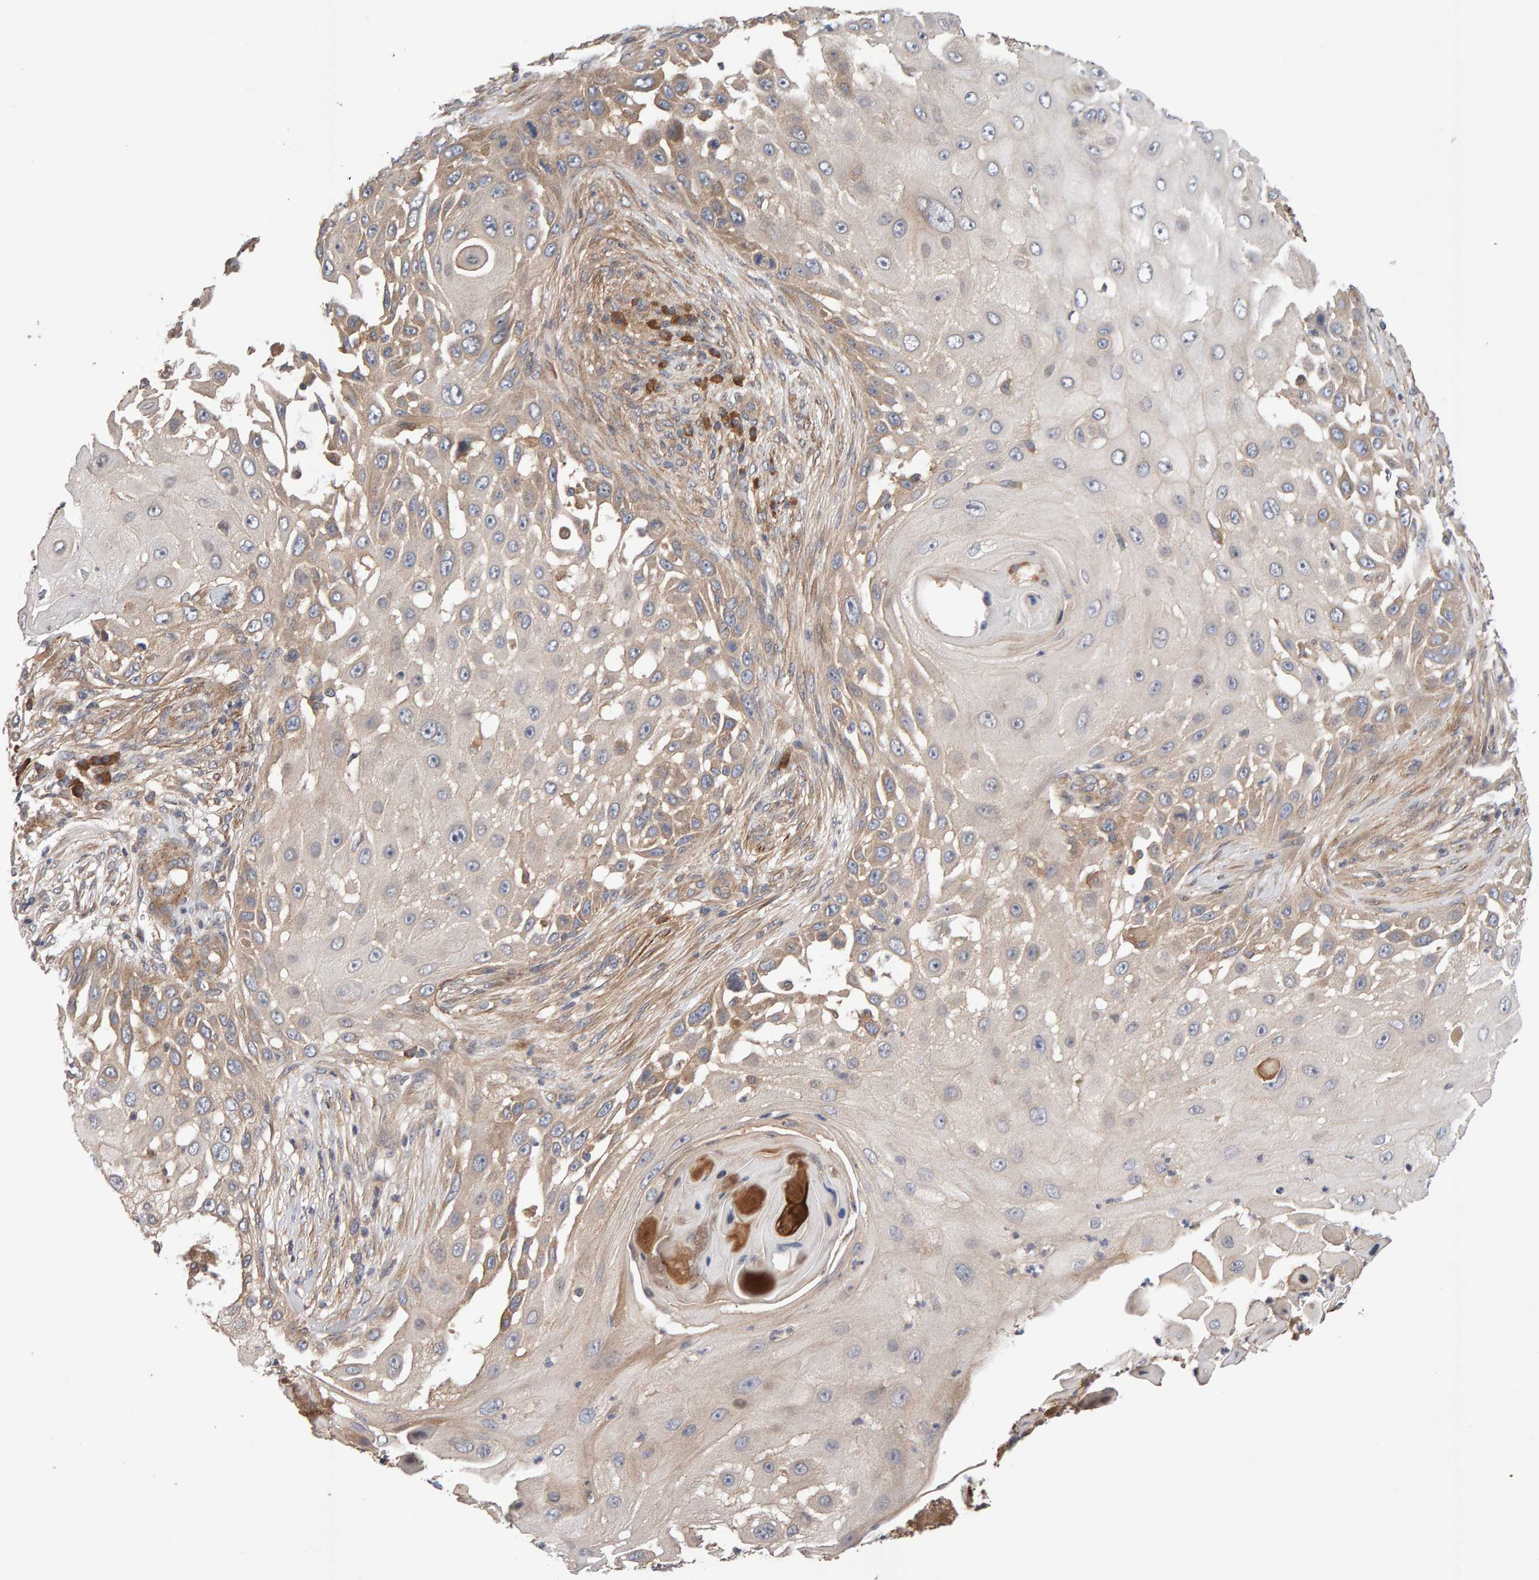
{"staining": {"intensity": "moderate", "quantity": "25%-75%", "location": "cytoplasmic/membranous"}, "tissue": "skin cancer", "cell_type": "Tumor cells", "image_type": "cancer", "snomed": [{"axis": "morphology", "description": "Squamous cell carcinoma, NOS"}, {"axis": "topography", "description": "Skin"}], "caption": "High-magnification brightfield microscopy of skin cancer stained with DAB (brown) and counterstained with hematoxylin (blue). tumor cells exhibit moderate cytoplasmic/membranous positivity is identified in approximately25%-75% of cells.", "gene": "RNF19A", "patient": {"sex": "female", "age": 44}}